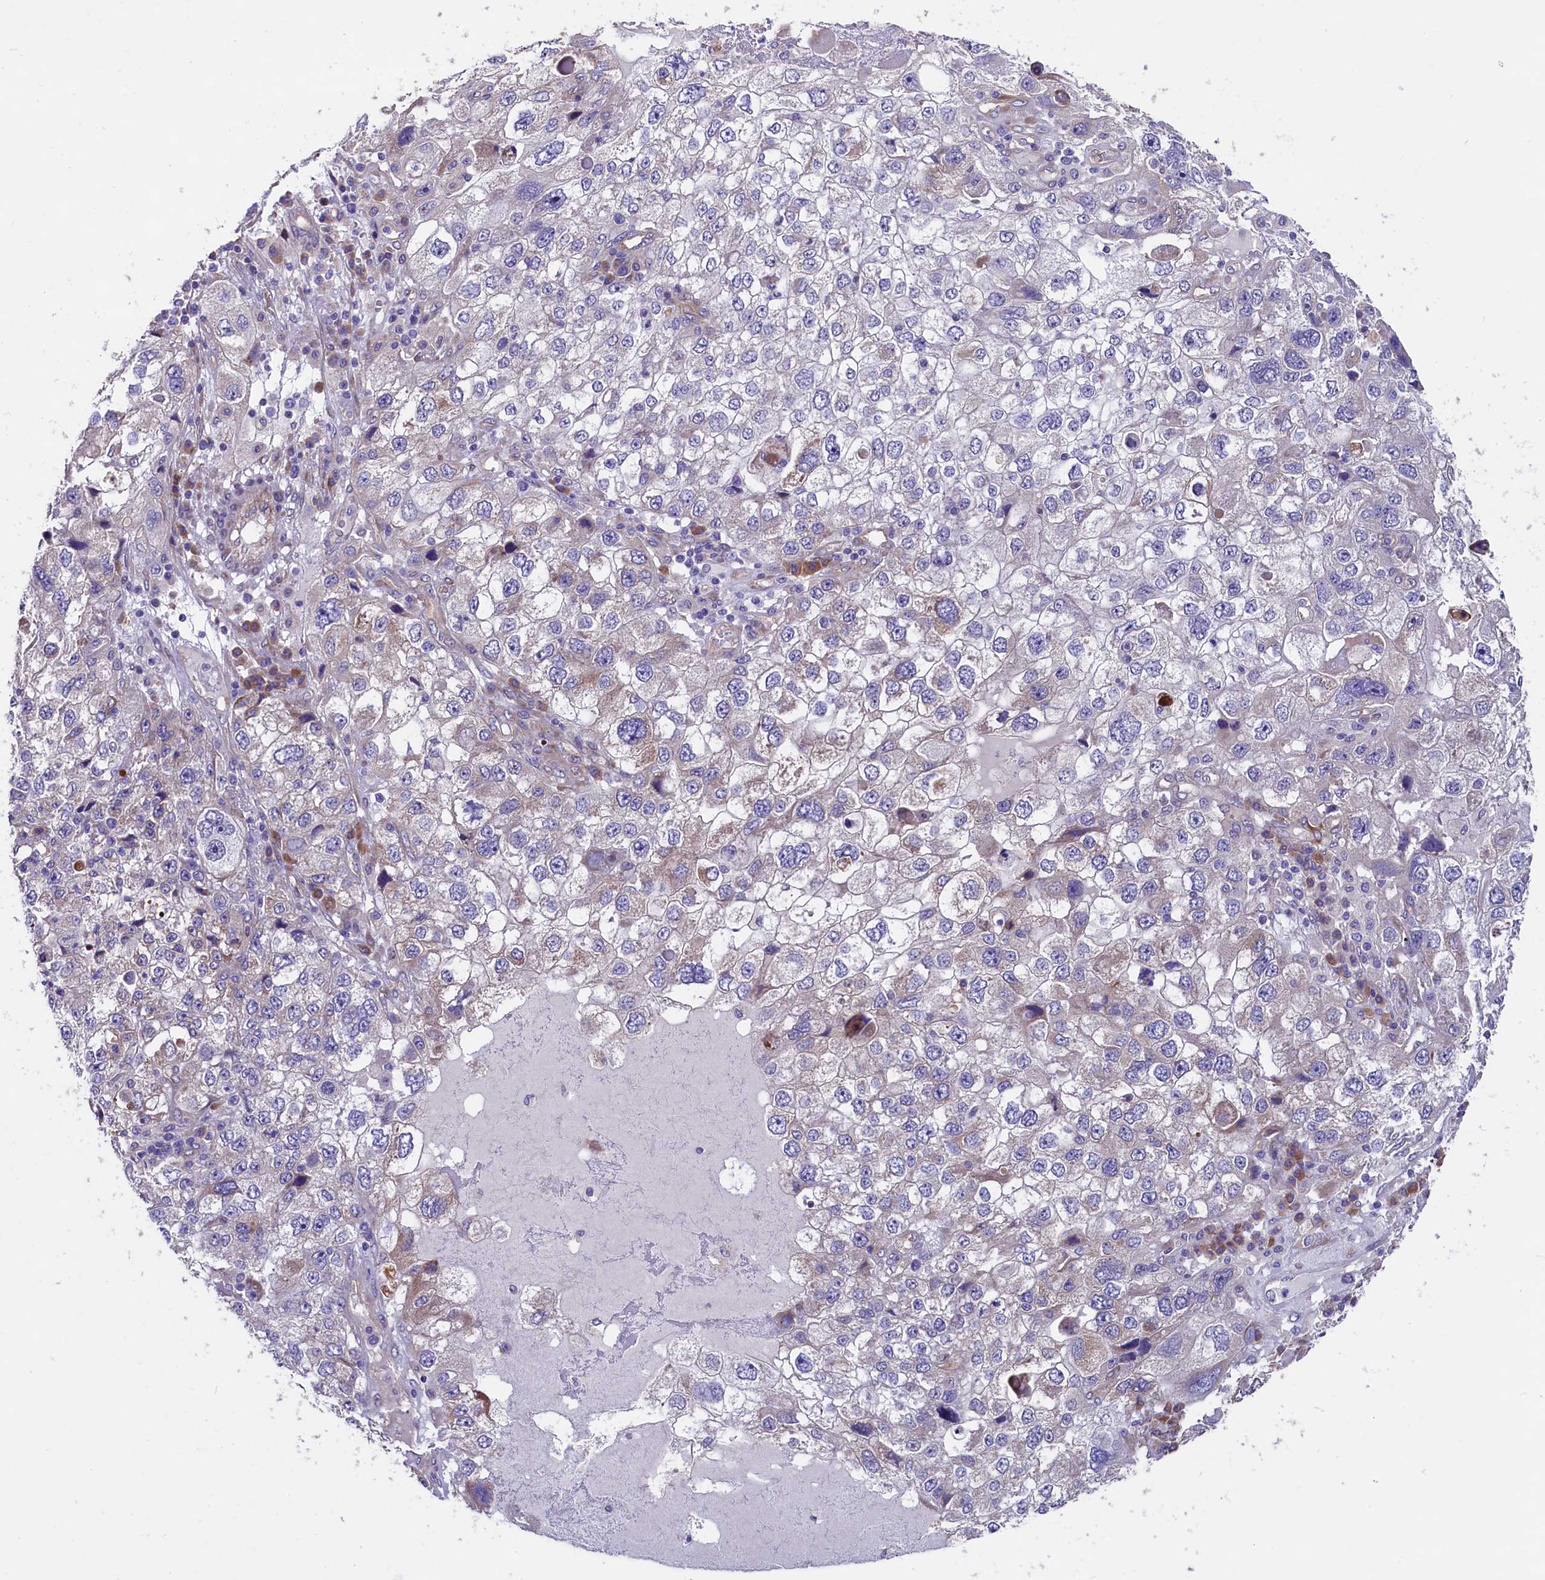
{"staining": {"intensity": "weak", "quantity": "<25%", "location": "cytoplasmic/membranous"}, "tissue": "endometrial cancer", "cell_type": "Tumor cells", "image_type": "cancer", "snomed": [{"axis": "morphology", "description": "Adenocarcinoma, NOS"}, {"axis": "topography", "description": "Endometrium"}], "caption": "The immunohistochemistry (IHC) micrograph has no significant staining in tumor cells of endometrial adenocarcinoma tissue.", "gene": "GPR108", "patient": {"sex": "female", "age": 49}}